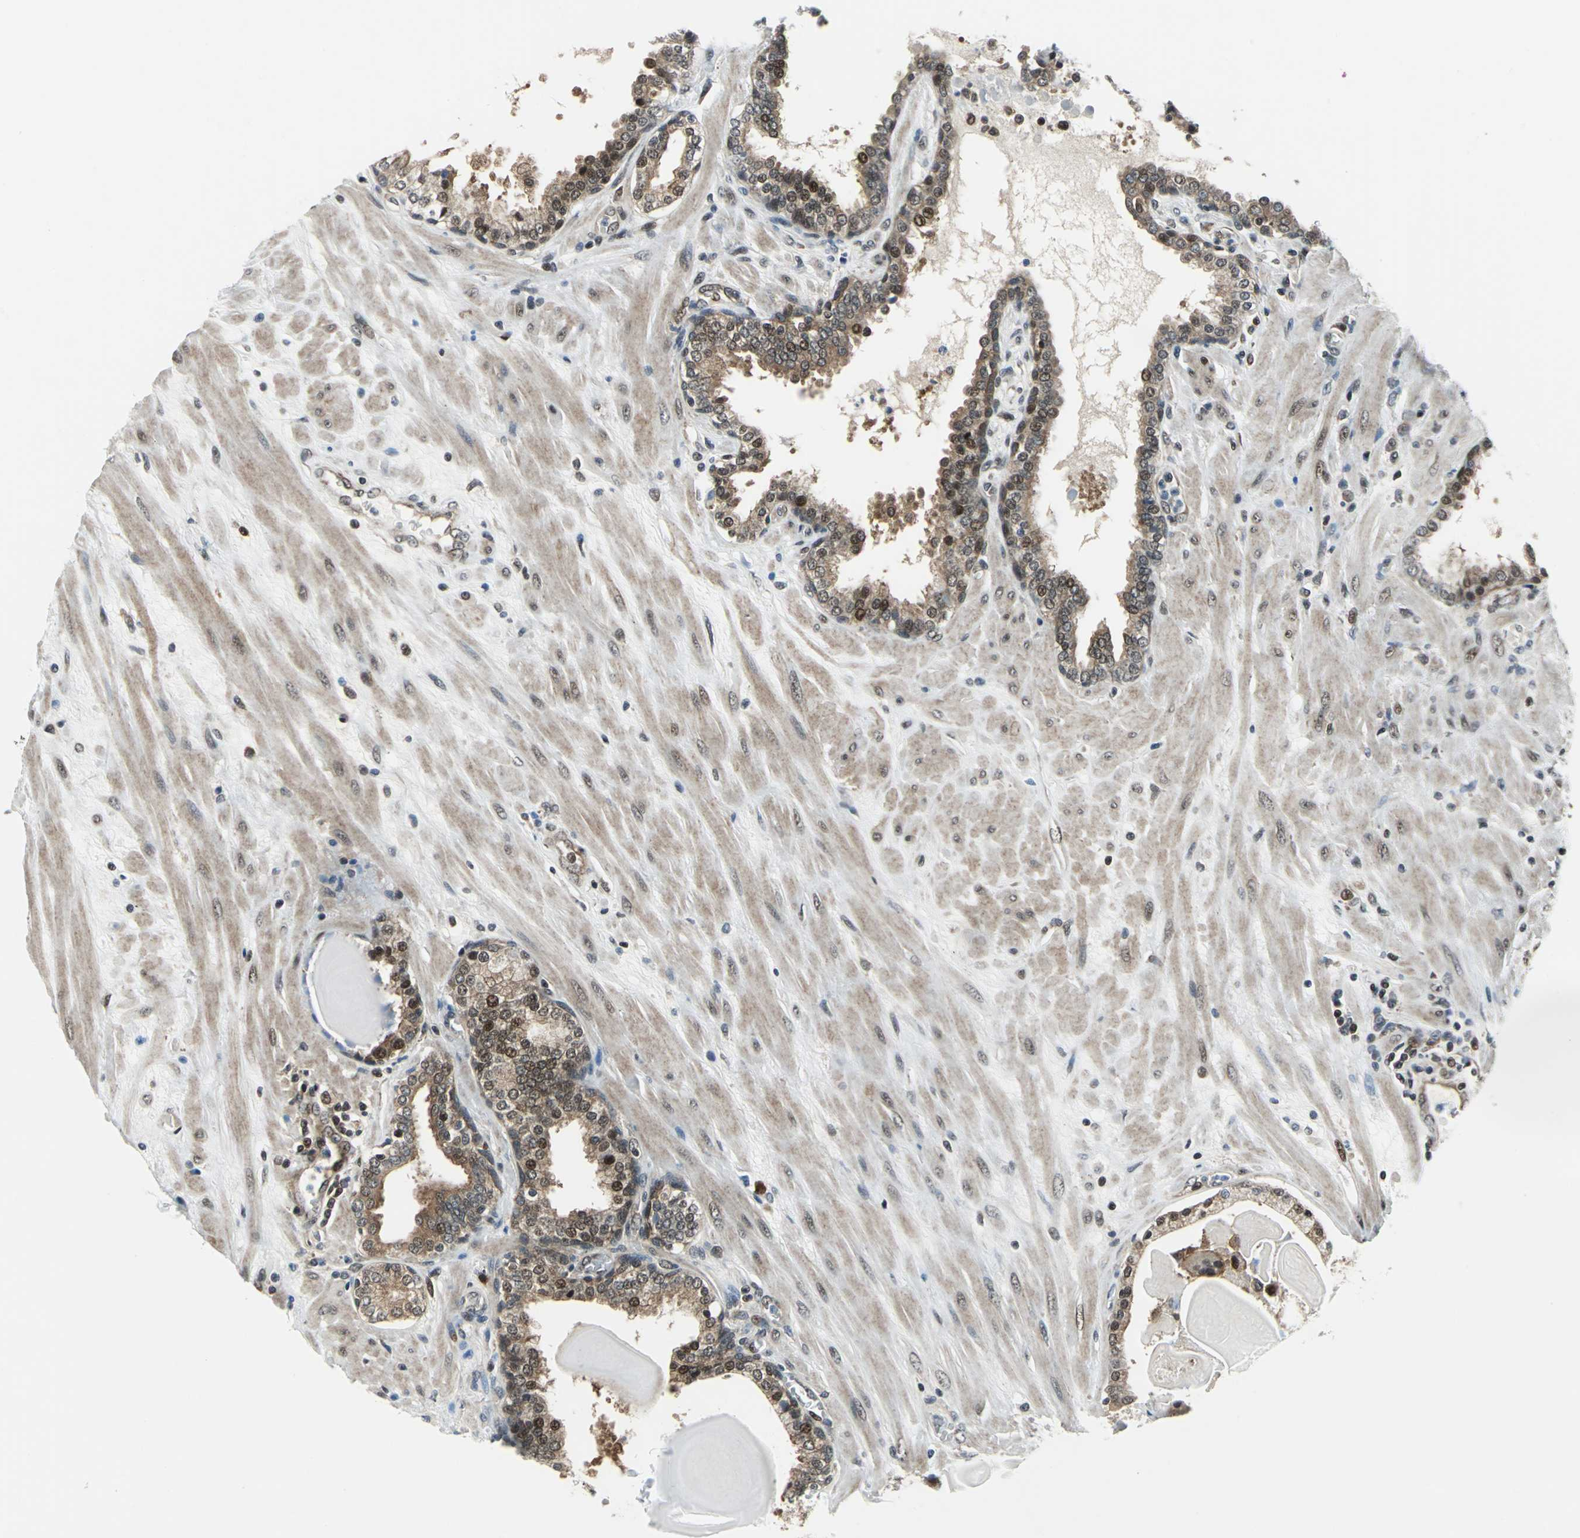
{"staining": {"intensity": "moderate", "quantity": ">75%", "location": "cytoplasmic/membranous,nuclear"}, "tissue": "prostate", "cell_type": "Glandular cells", "image_type": "normal", "snomed": [{"axis": "morphology", "description": "Normal tissue, NOS"}, {"axis": "topography", "description": "Prostate"}], "caption": "Immunohistochemistry histopathology image of benign prostate stained for a protein (brown), which reveals medium levels of moderate cytoplasmic/membranous,nuclear expression in approximately >75% of glandular cells.", "gene": "POLR3K", "patient": {"sex": "male", "age": 51}}